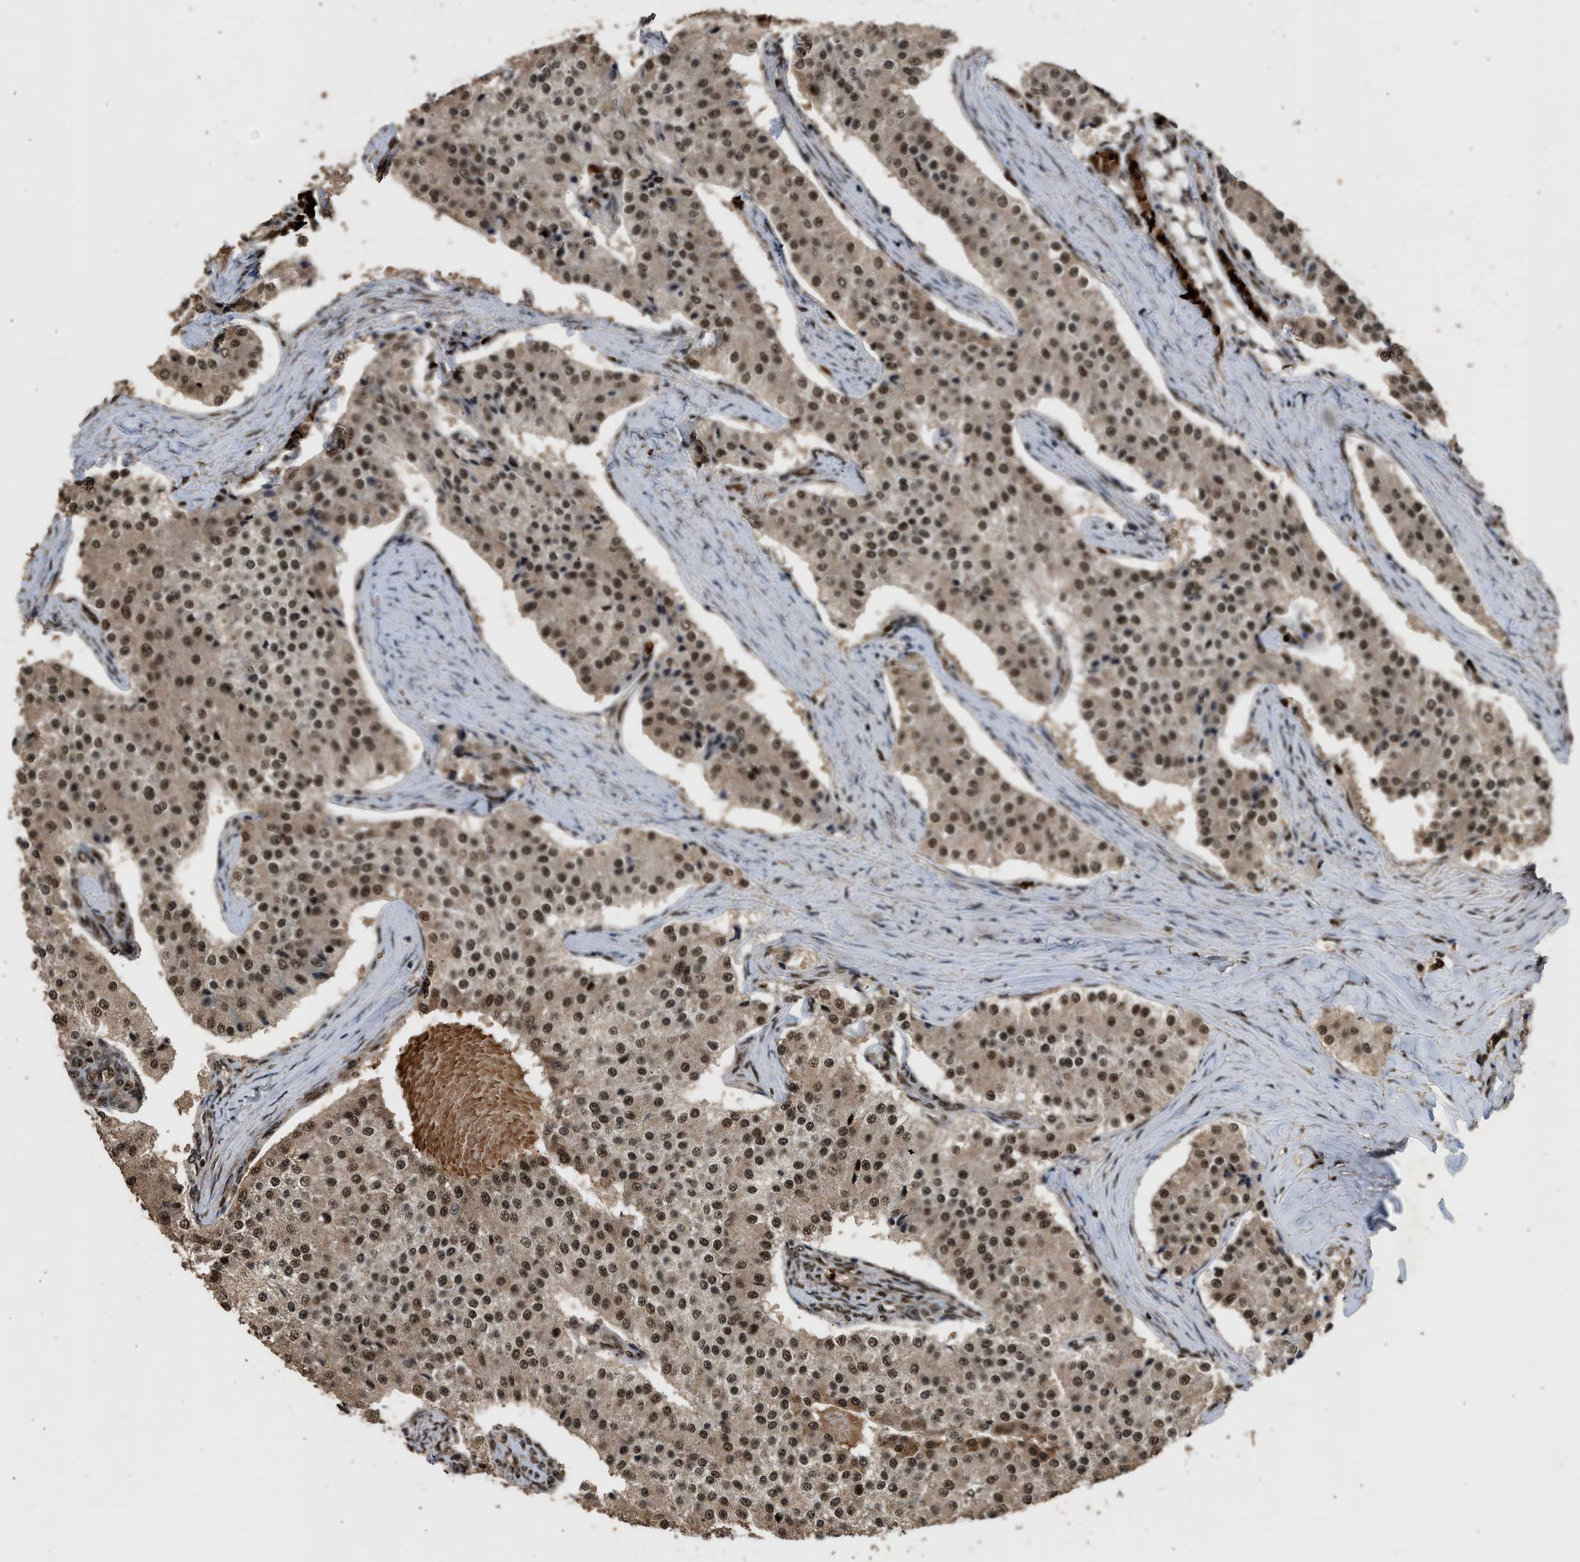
{"staining": {"intensity": "strong", "quantity": ">75%", "location": "nuclear"}, "tissue": "carcinoid", "cell_type": "Tumor cells", "image_type": "cancer", "snomed": [{"axis": "morphology", "description": "Carcinoid, malignant, NOS"}, {"axis": "topography", "description": "Colon"}], "caption": "Carcinoid stained for a protein (brown) displays strong nuclear positive staining in about >75% of tumor cells.", "gene": "PPP4R3B", "patient": {"sex": "female", "age": 52}}